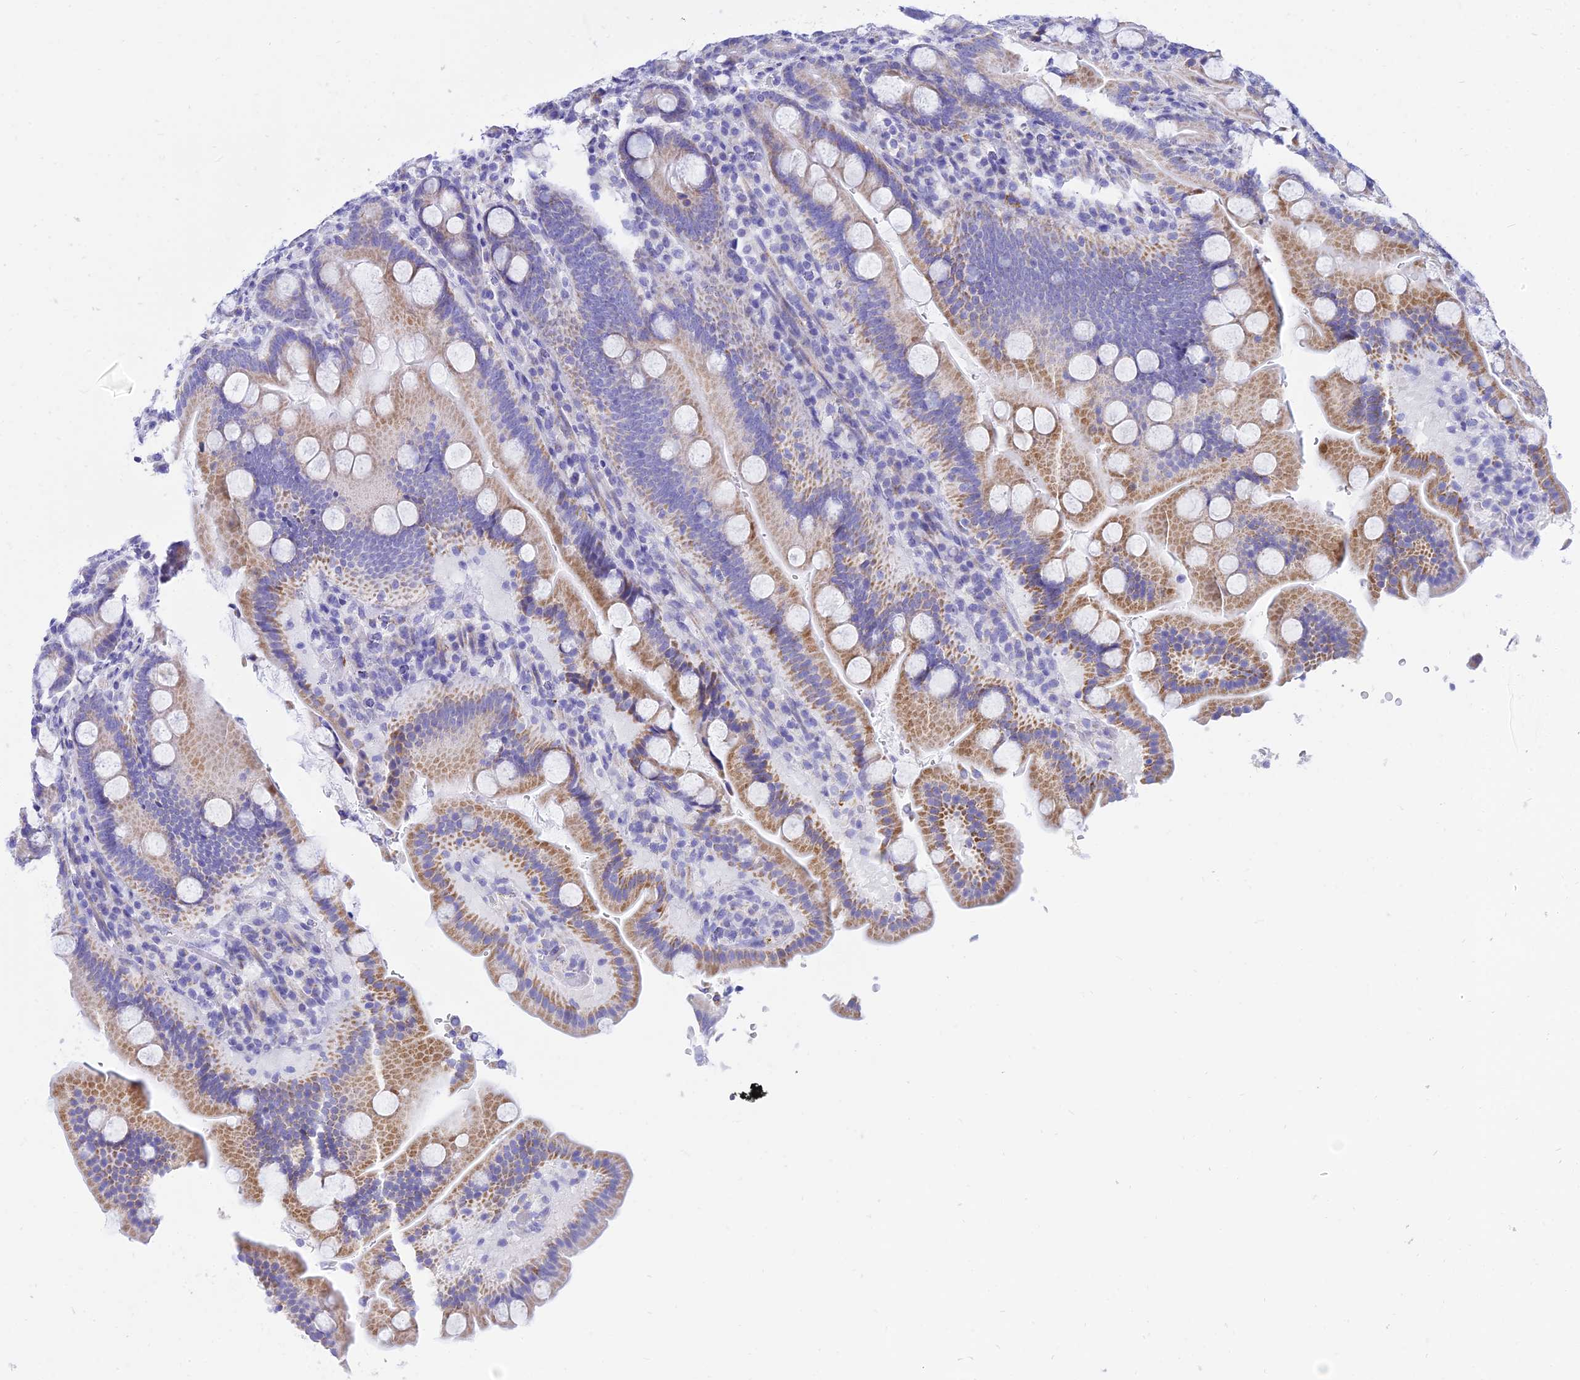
{"staining": {"intensity": "moderate", "quantity": "25%-75%", "location": "cytoplasmic/membranous"}, "tissue": "duodenum", "cell_type": "Glandular cells", "image_type": "normal", "snomed": [{"axis": "morphology", "description": "Normal tissue, NOS"}, {"axis": "topography", "description": "Duodenum"}], "caption": "Duodenum stained for a protein (brown) shows moderate cytoplasmic/membranous positive positivity in about 25%-75% of glandular cells.", "gene": "PKN3", "patient": {"sex": "male", "age": 55}}